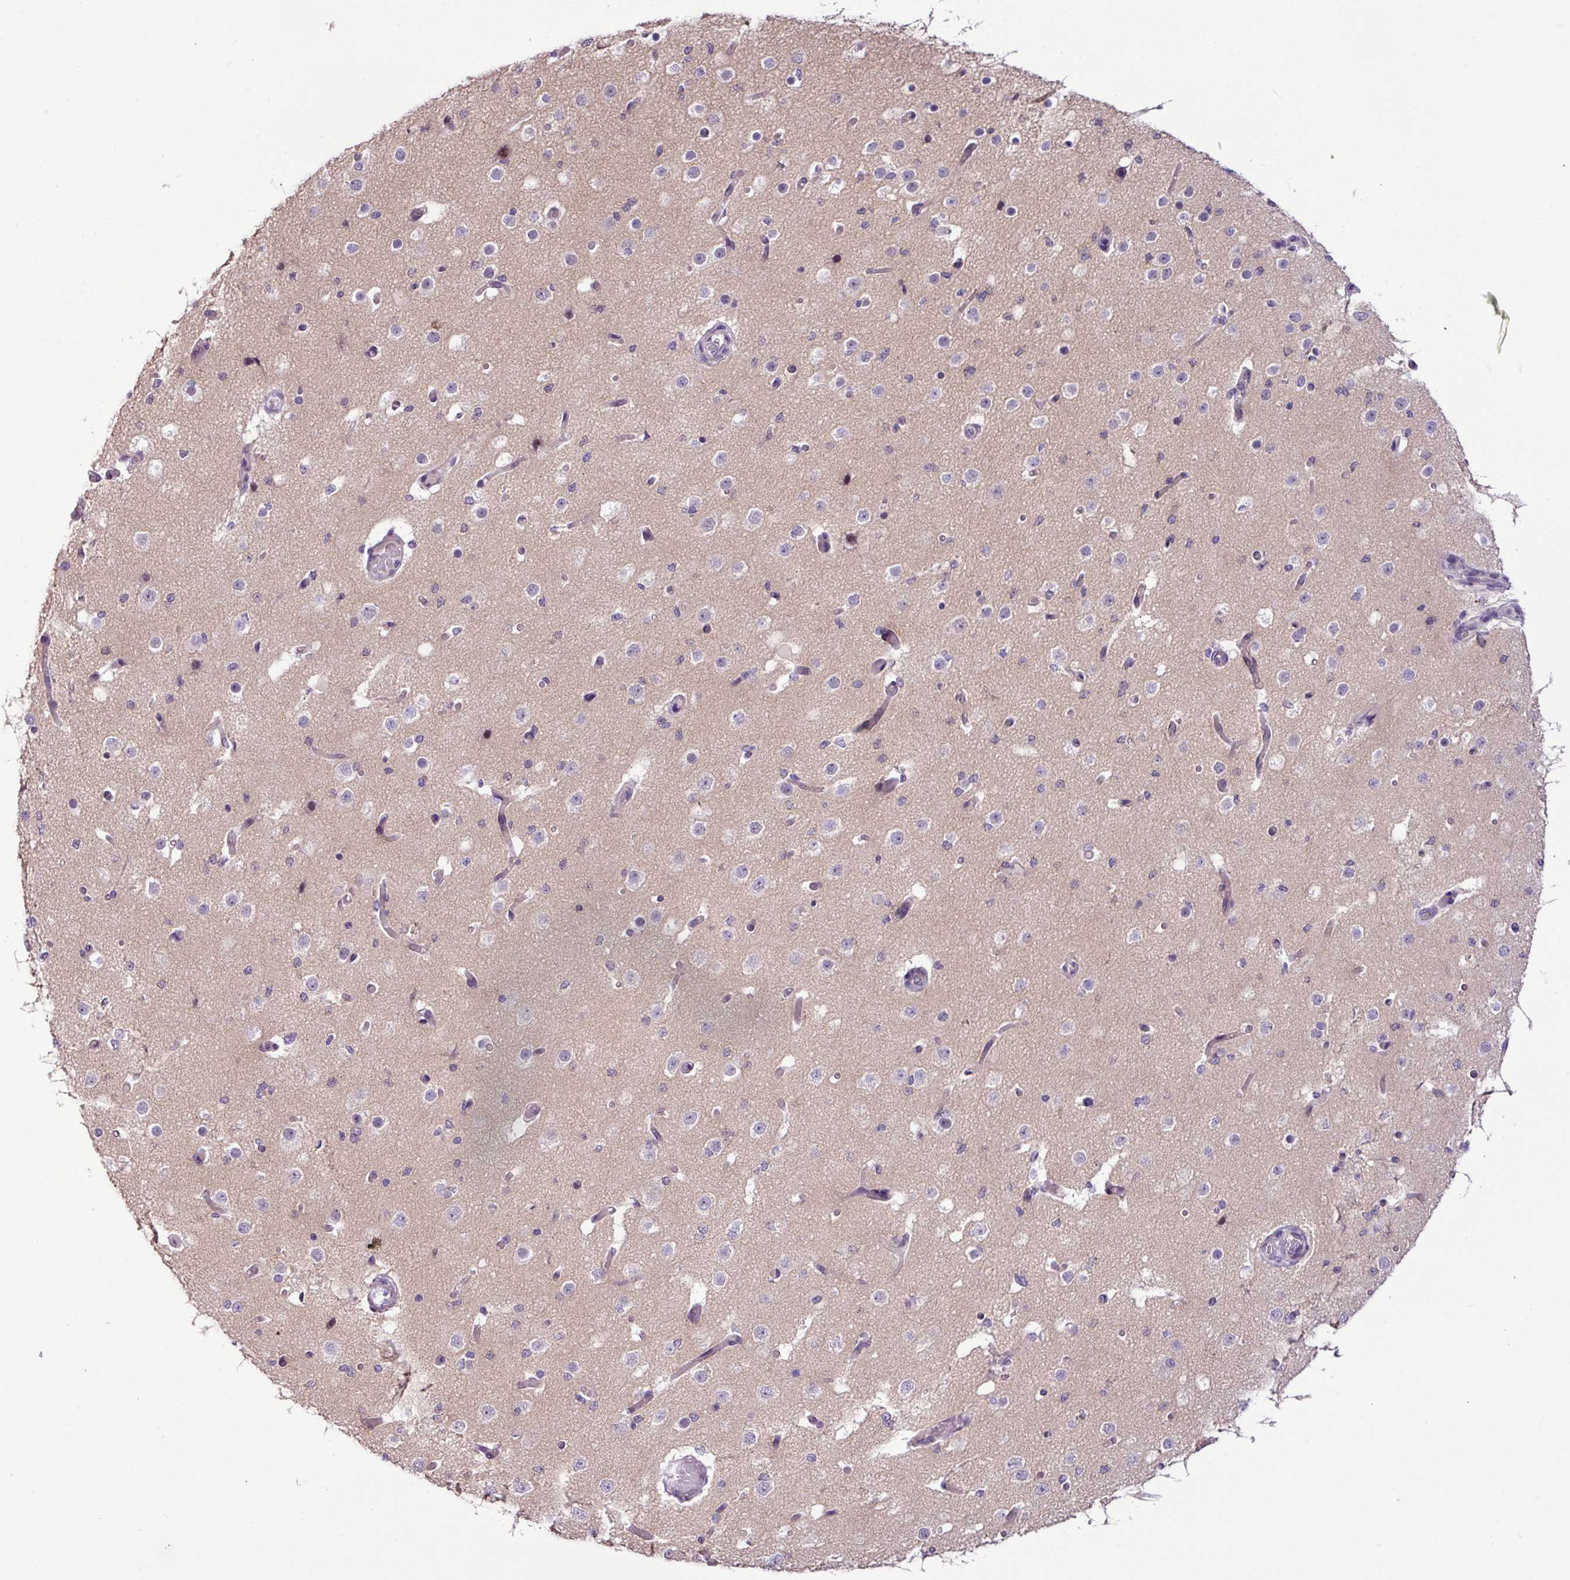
{"staining": {"intensity": "negative", "quantity": "none", "location": "none"}, "tissue": "cerebral cortex", "cell_type": "Endothelial cells", "image_type": "normal", "snomed": [{"axis": "morphology", "description": "Normal tissue, NOS"}, {"axis": "morphology", "description": "Inflammation, NOS"}, {"axis": "topography", "description": "Cerebral cortex"}], "caption": "Histopathology image shows no significant protein staining in endothelial cells of normal cerebral cortex. (DAB (3,3'-diaminobenzidine) IHC, high magnification).", "gene": "PNLDC1", "patient": {"sex": "male", "age": 6}}